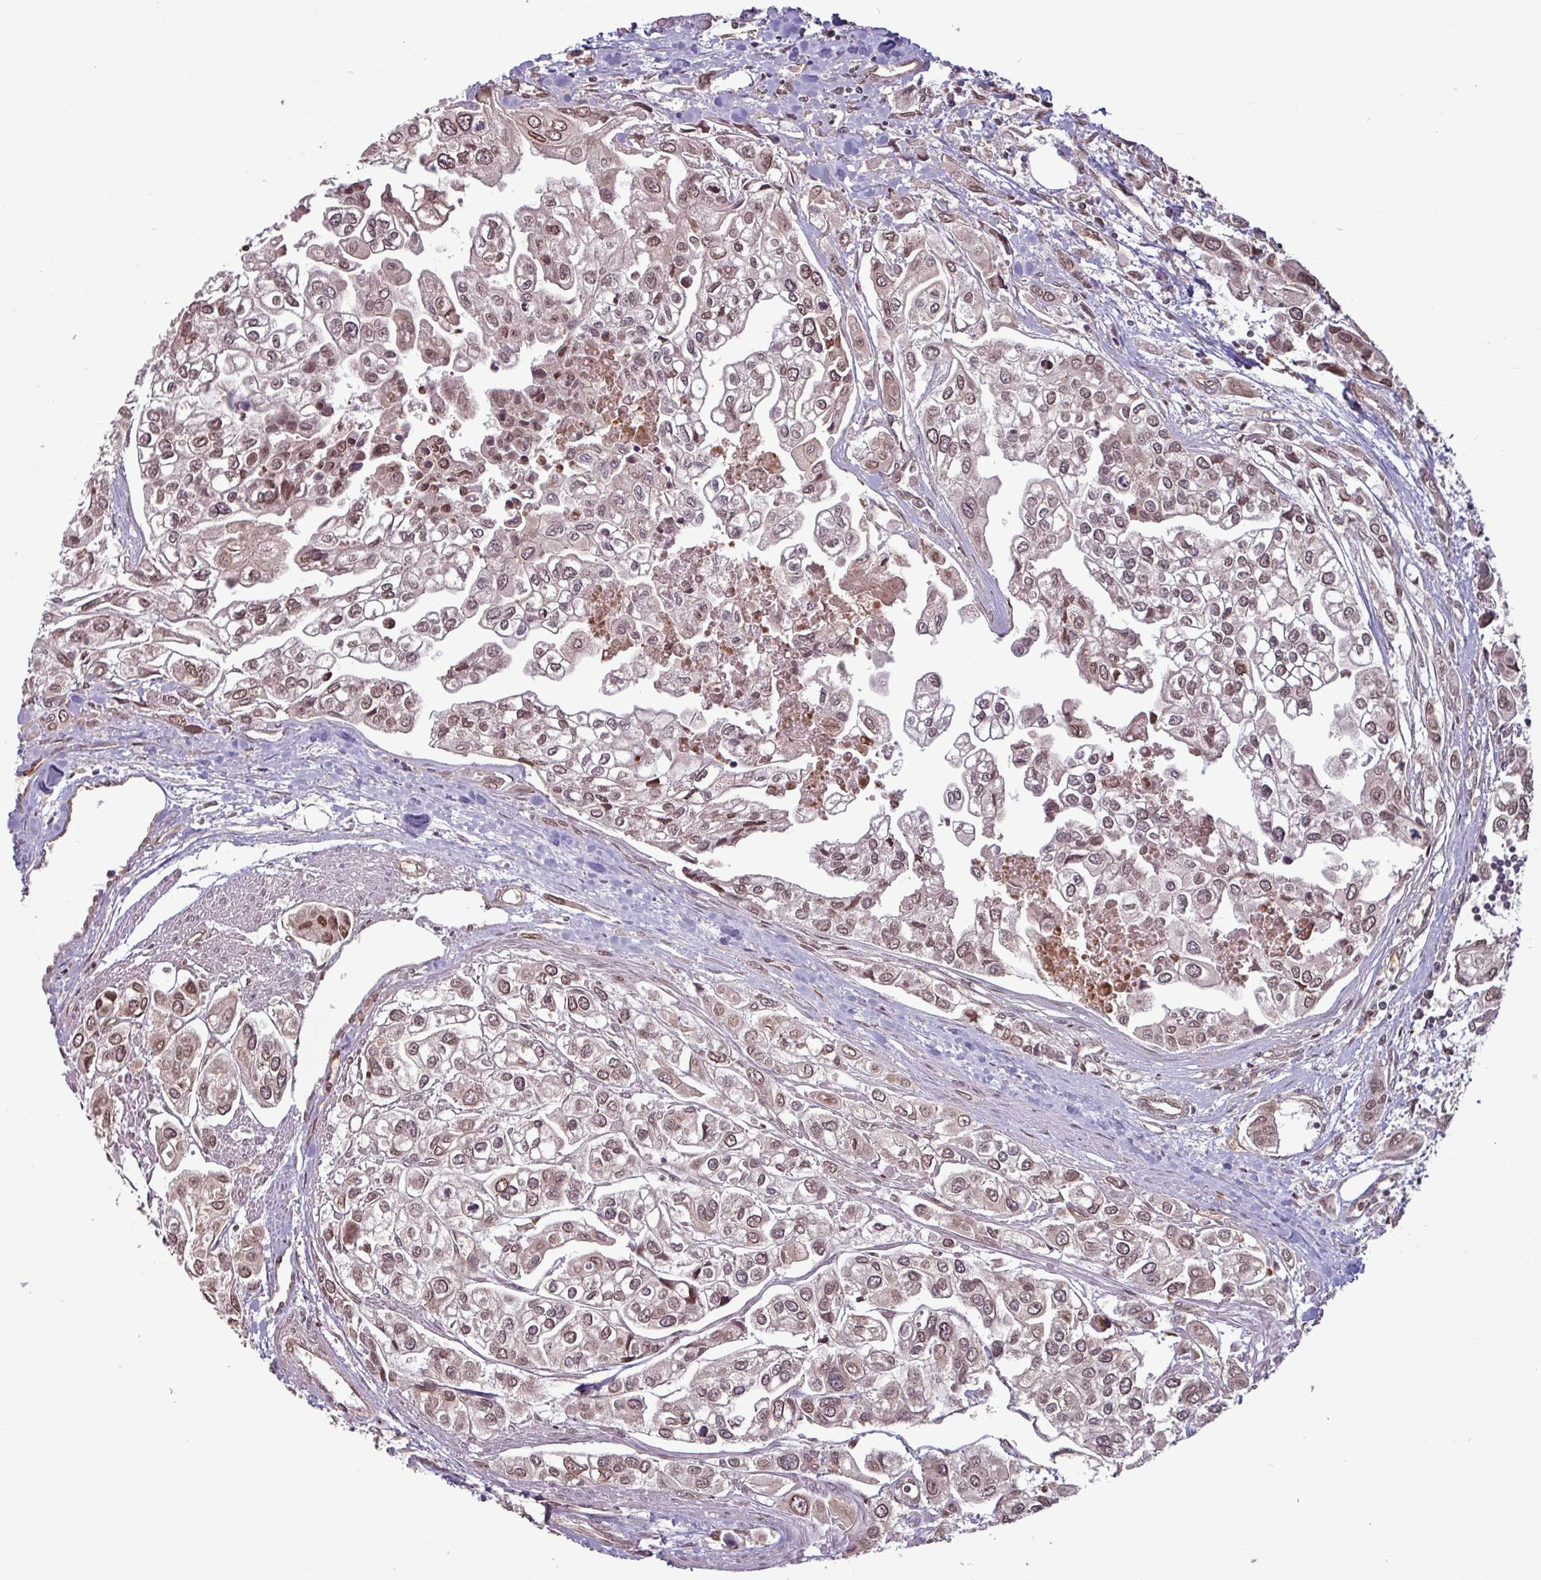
{"staining": {"intensity": "weak", "quantity": ">75%", "location": "nuclear"}, "tissue": "urothelial cancer", "cell_type": "Tumor cells", "image_type": "cancer", "snomed": [{"axis": "morphology", "description": "Urothelial carcinoma, High grade"}, {"axis": "topography", "description": "Urinary bladder"}], "caption": "Immunohistochemical staining of human urothelial cancer displays low levels of weak nuclear protein positivity in approximately >75% of tumor cells.", "gene": "RBM4B", "patient": {"sex": "male", "age": 67}}